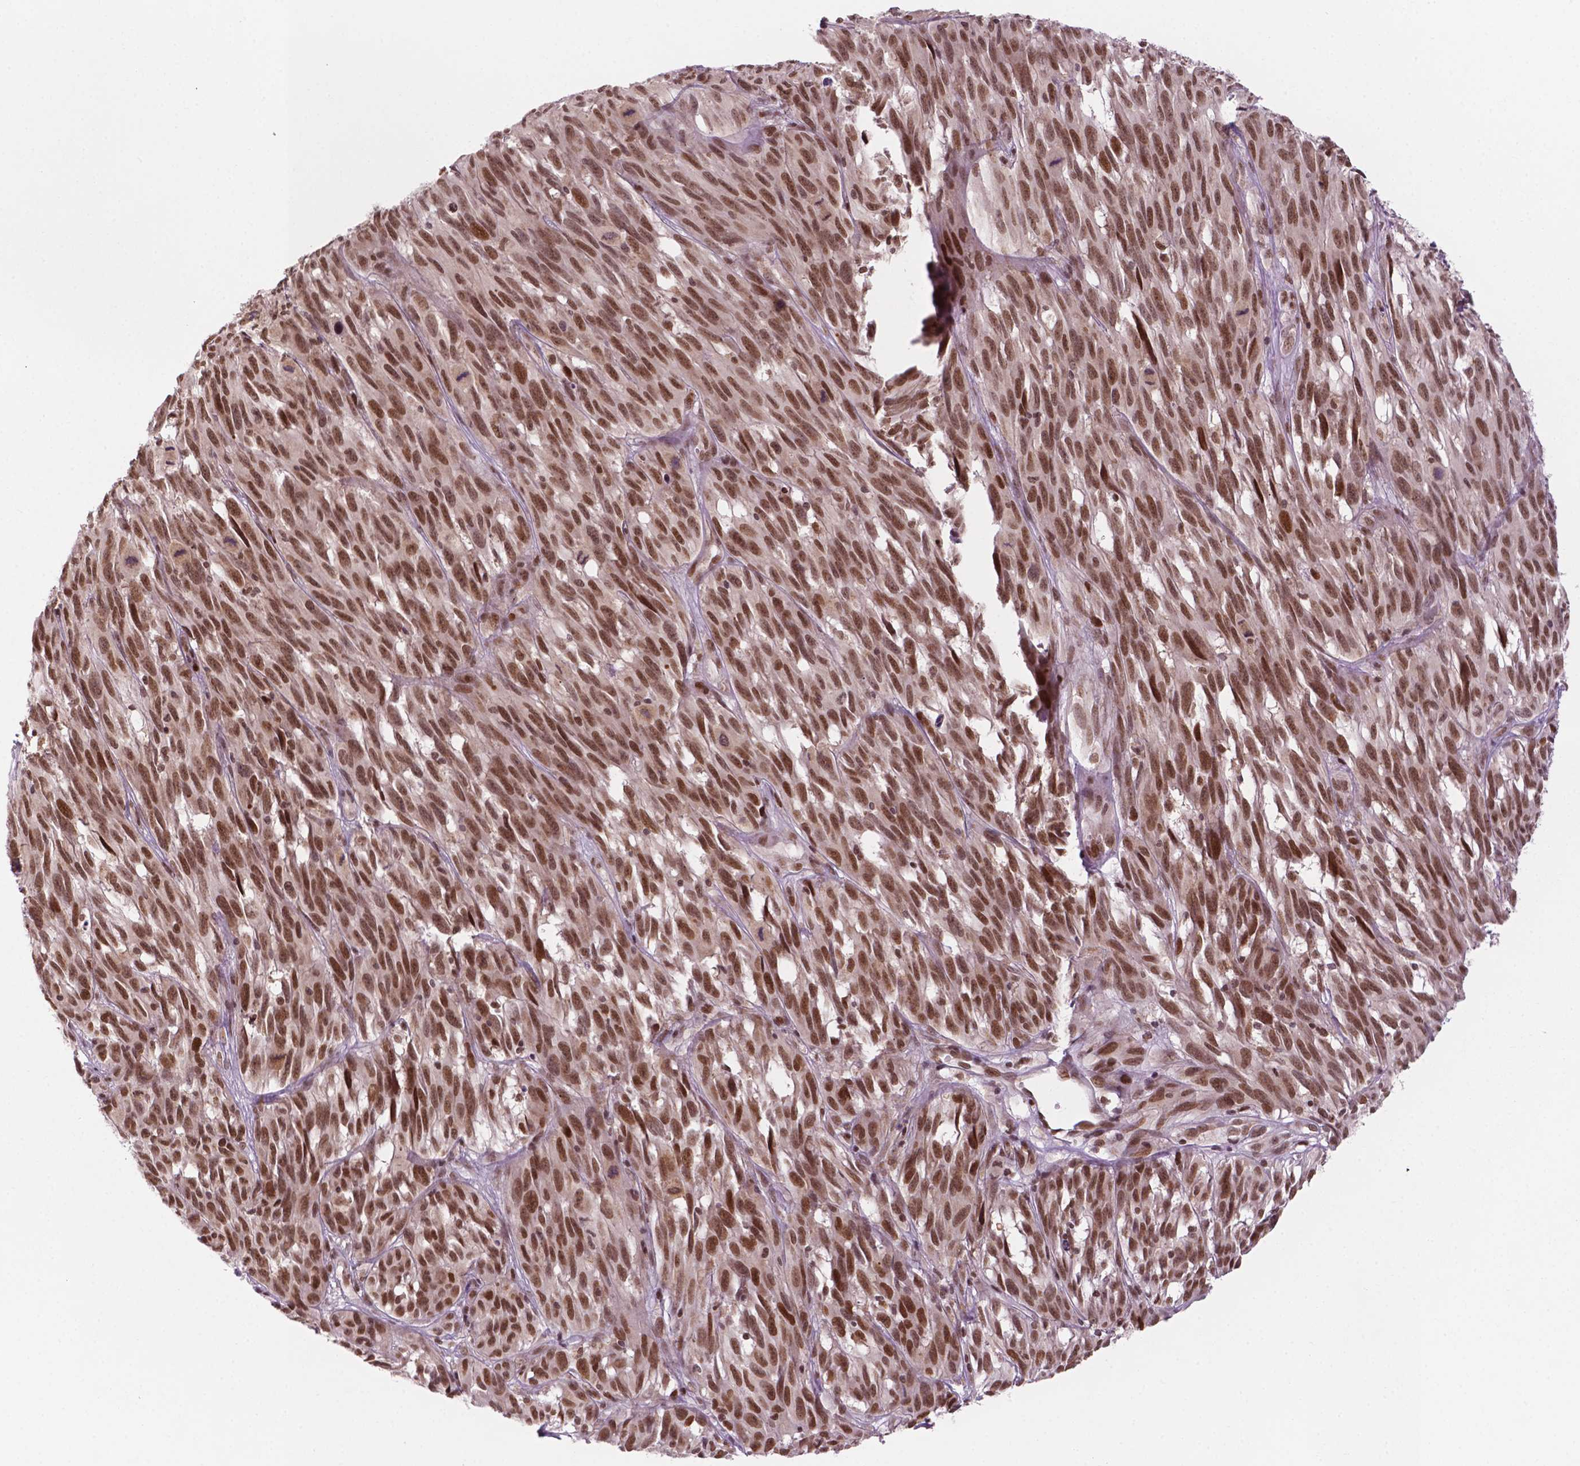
{"staining": {"intensity": "moderate", "quantity": ">75%", "location": "nuclear"}, "tissue": "melanoma", "cell_type": "Tumor cells", "image_type": "cancer", "snomed": [{"axis": "morphology", "description": "Malignant melanoma, NOS"}, {"axis": "topography", "description": "Vulva, labia, clitoris and Bartholin´s gland, NO"}], "caption": "Protein positivity by IHC displays moderate nuclear staining in about >75% of tumor cells in malignant melanoma. Using DAB (3,3'-diaminobenzidine) (brown) and hematoxylin (blue) stains, captured at high magnification using brightfield microscopy.", "gene": "PER2", "patient": {"sex": "female", "age": 75}}